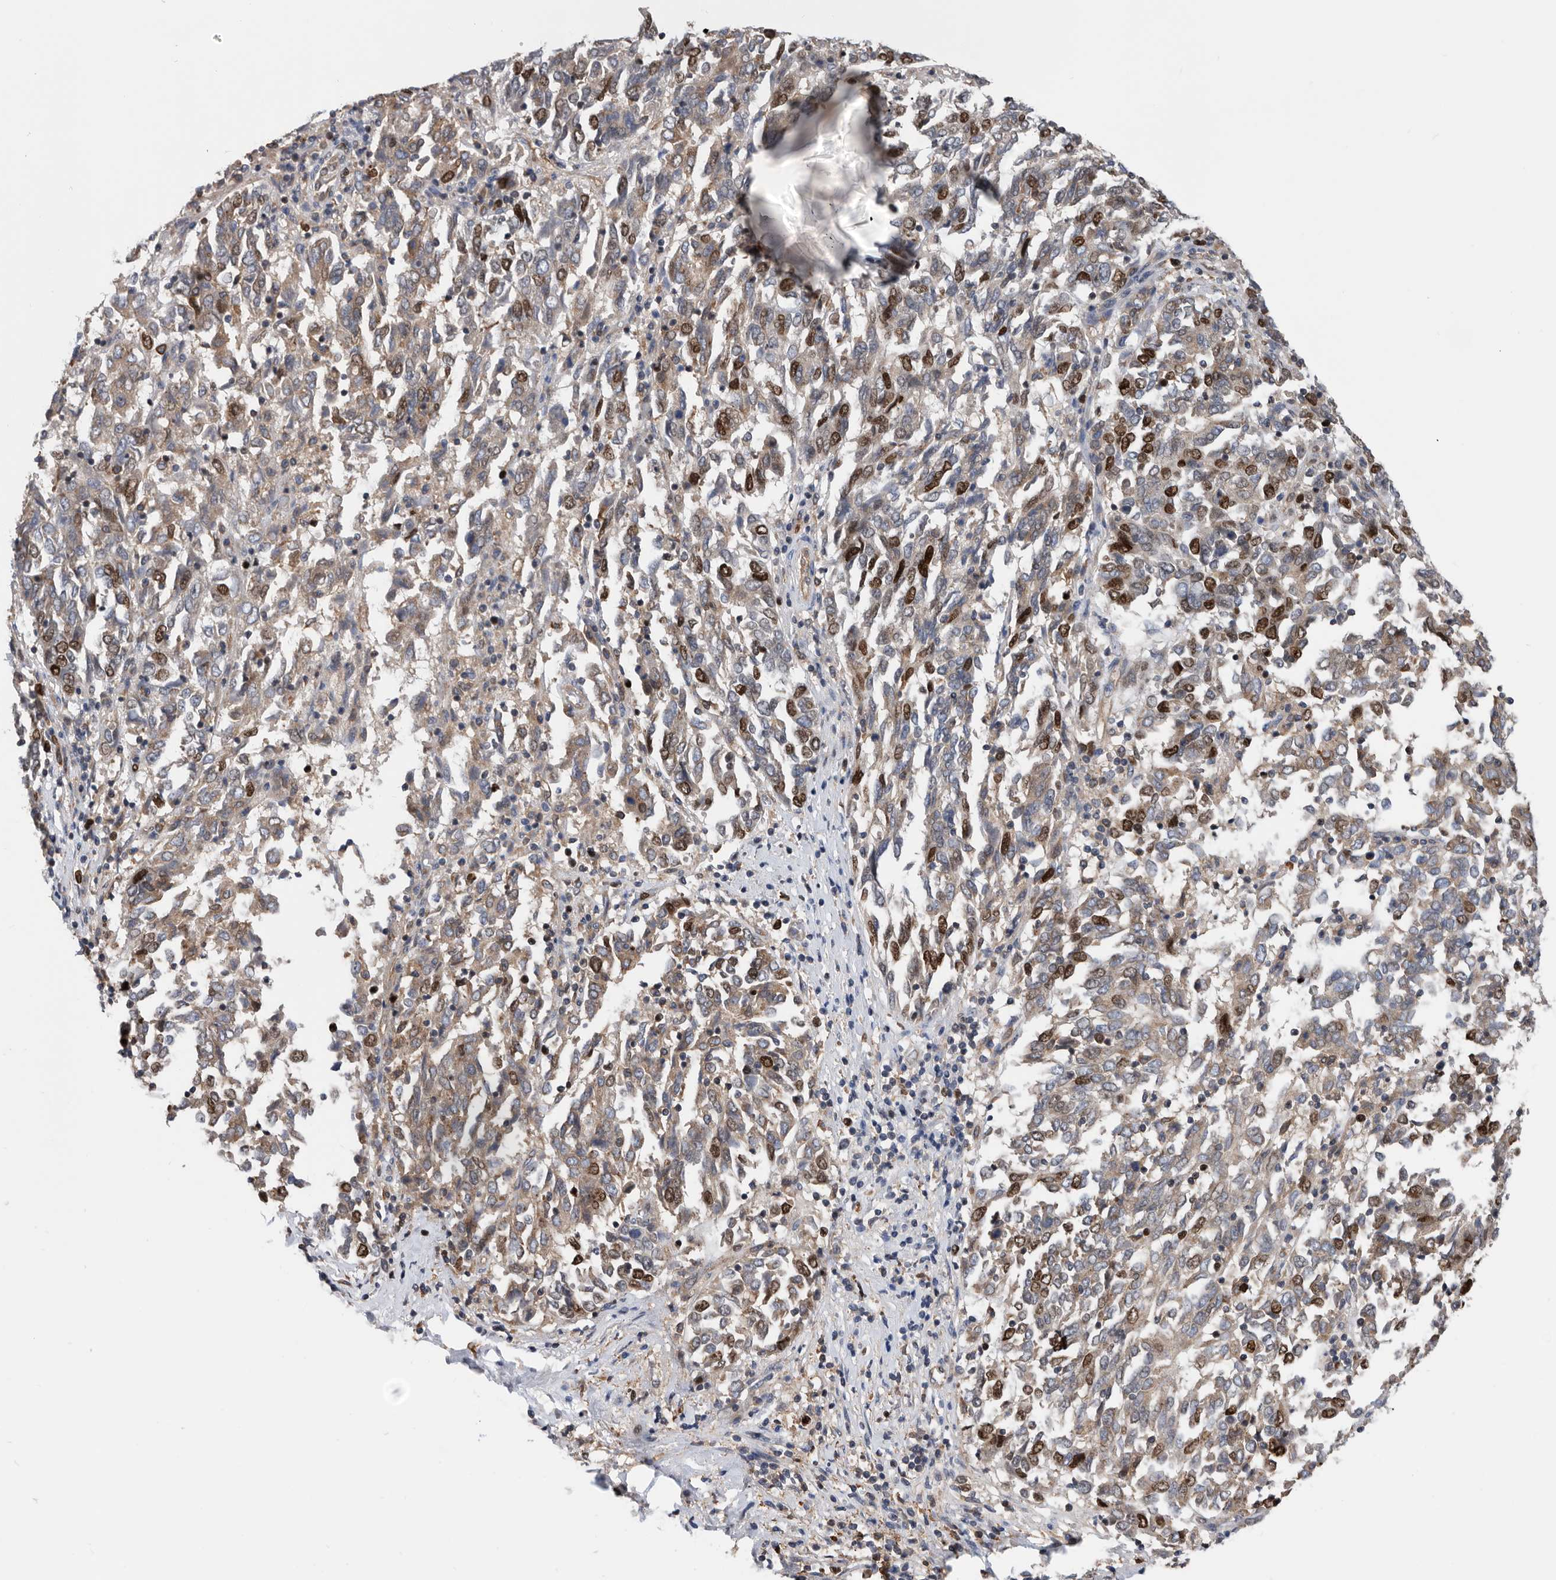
{"staining": {"intensity": "strong", "quantity": "25%-75%", "location": "nuclear"}, "tissue": "endometrial cancer", "cell_type": "Tumor cells", "image_type": "cancer", "snomed": [{"axis": "morphology", "description": "Adenocarcinoma, NOS"}, {"axis": "topography", "description": "Endometrium"}], "caption": "Strong nuclear positivity for a protein is seen in about 25%-75% of tumor cells of endometrial cancer (adenocarcinoma) using IHC.", "gene": "ATAD2", "patient": {"sex": "female", "age": 80}}